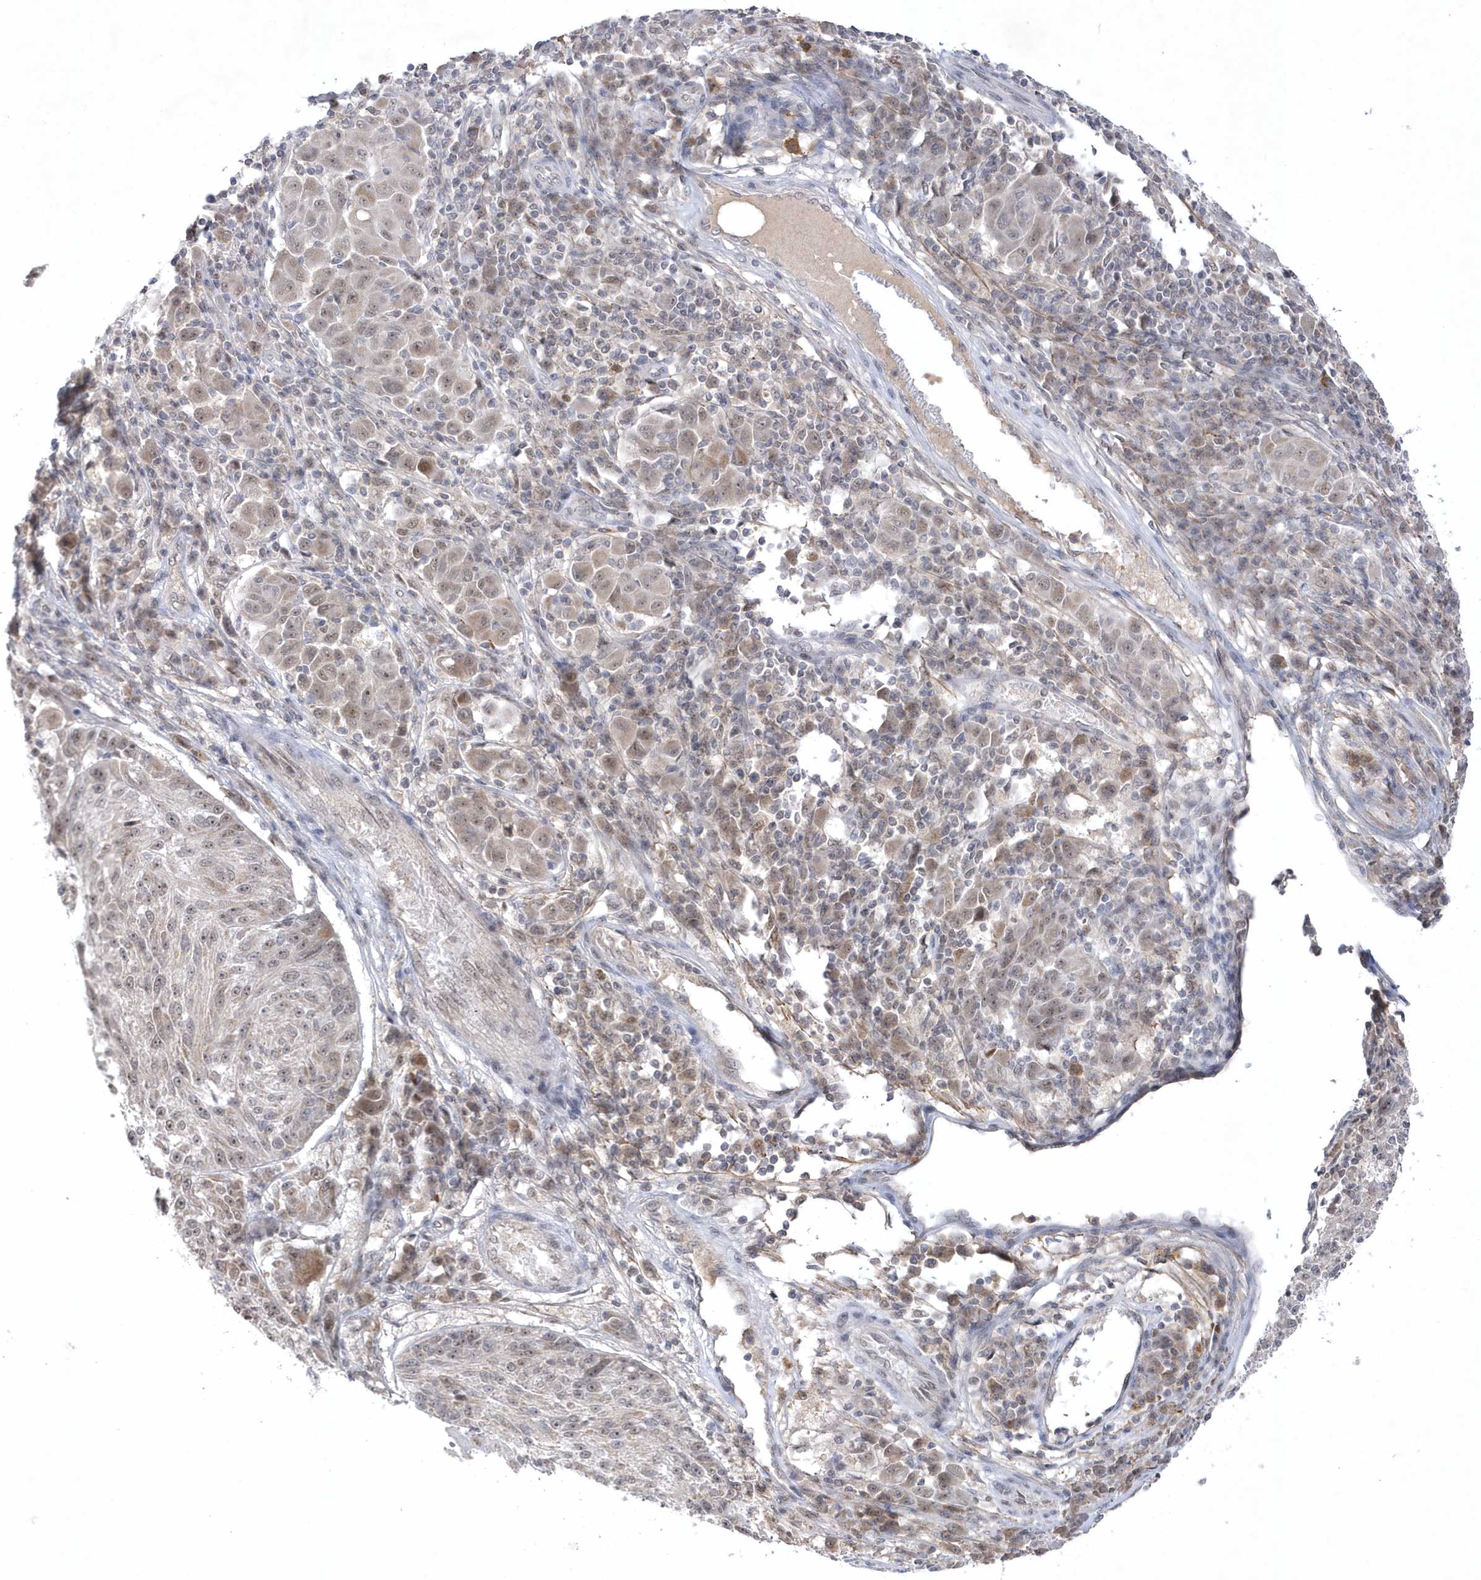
{"staining": {"intensity": "weak", "quantity": "<25%", "location": "nuclear"}, "tissue": "melanoma", "cell_type": "Tumor cells", "image_type": "cancer", "snomed": [{"axis": "morphology", "description": "Malignant melanoma, NOS"}, {"axis": "topography", "description": "Skin"}], "caption": "Tumor cells show no significant protein staining in malignant melanoma.", "gene": "CPSF3", "patient": {"sex": "male", "age": 53}}